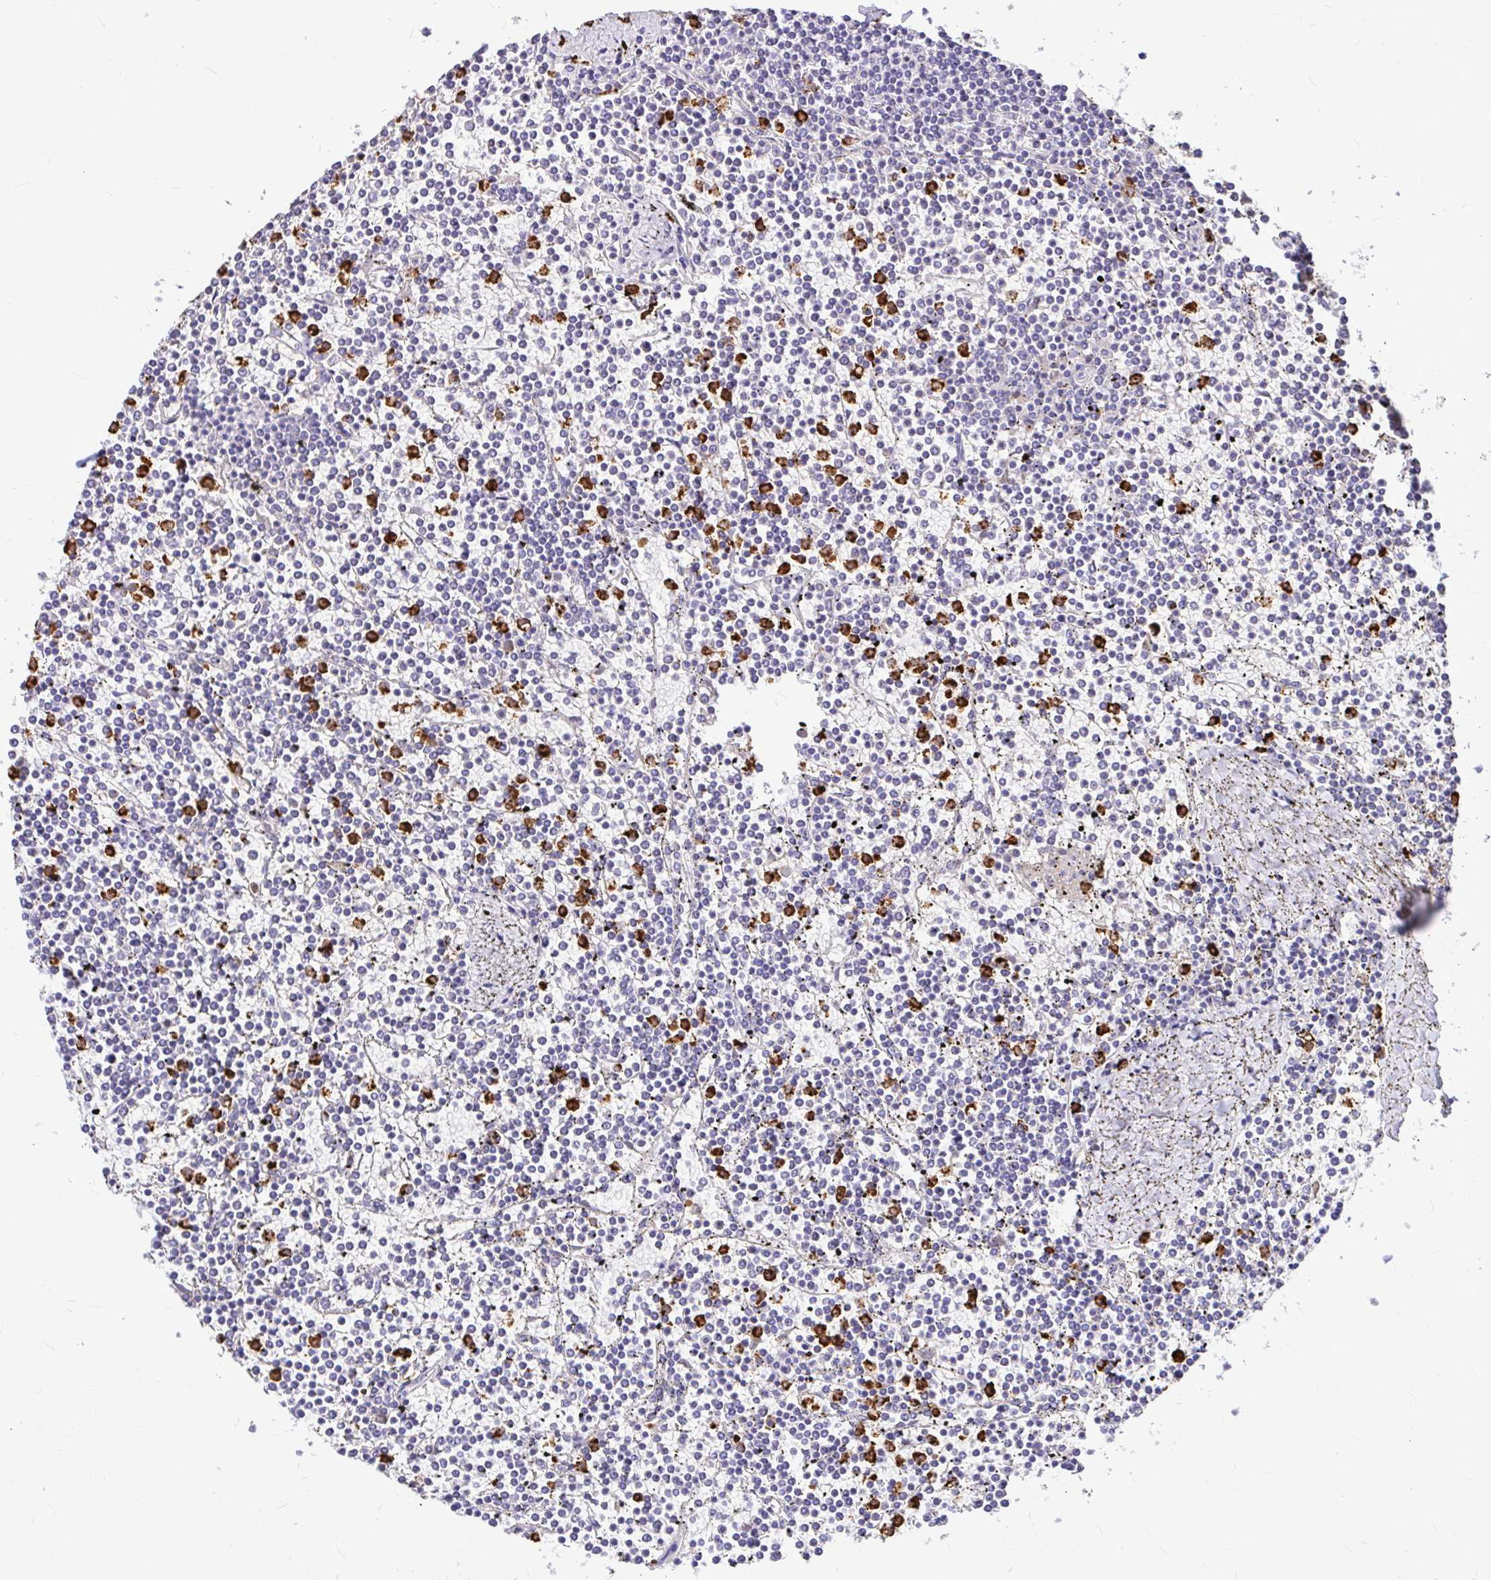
{"staining": {"intensity": "negative", "quantity": "none", "location": "none"}, "tissue": "lymphoma", "cell_type": "Tumor cells", "image_type": "cancer", "snomed": [{"axis": "morphology", "description": "Malignant lymphoma, non-Hodgkin's type, Low grade"}, {"axis": "topography", "description": "Spleen"}], "caption": "This is a image of IHC staining of lymphoma, which shows no staining in tumor cells.", "gene": "CLEC1B", "patient": {"sex": "female", "age": 19}}